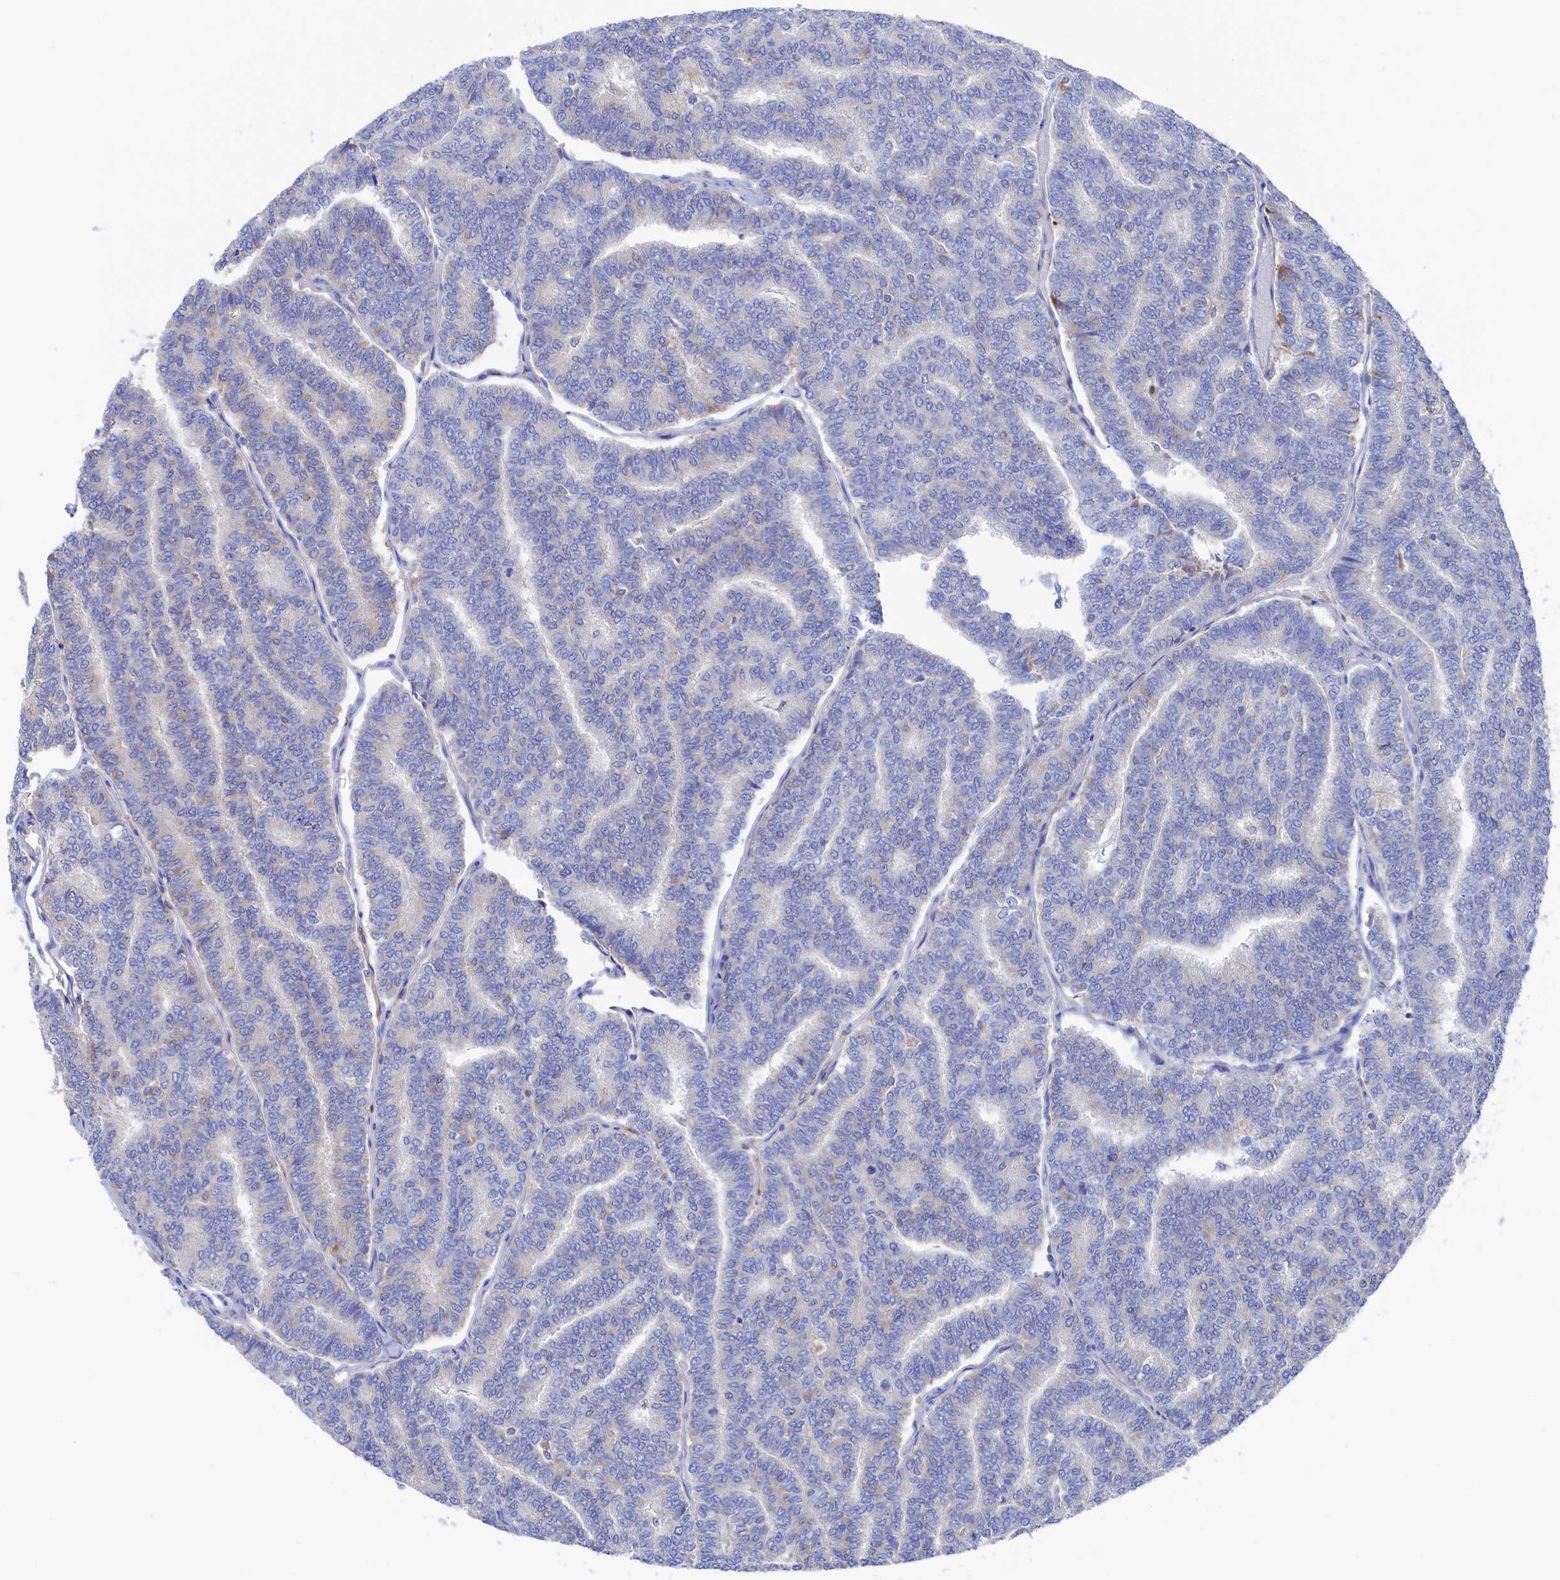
{"staining": {"intensity": "negative", "quantity": "none", "location": "none"}, "tissue": "thyroid cancer", "cell_type": "Tumor cells", "image_type": "cancer", "snomed": [{"axis": "morphology", "description": "Papillary adenocarcinoma, NOS"}, {"axis": "topography", "description": "Thyroid gland"}], "caption": "Tumor cells show no significant expression in papillary adenocarcinoma (thyroid).", "gene": "C12orf73", "patient": {"sex": "female", "age": 35}}